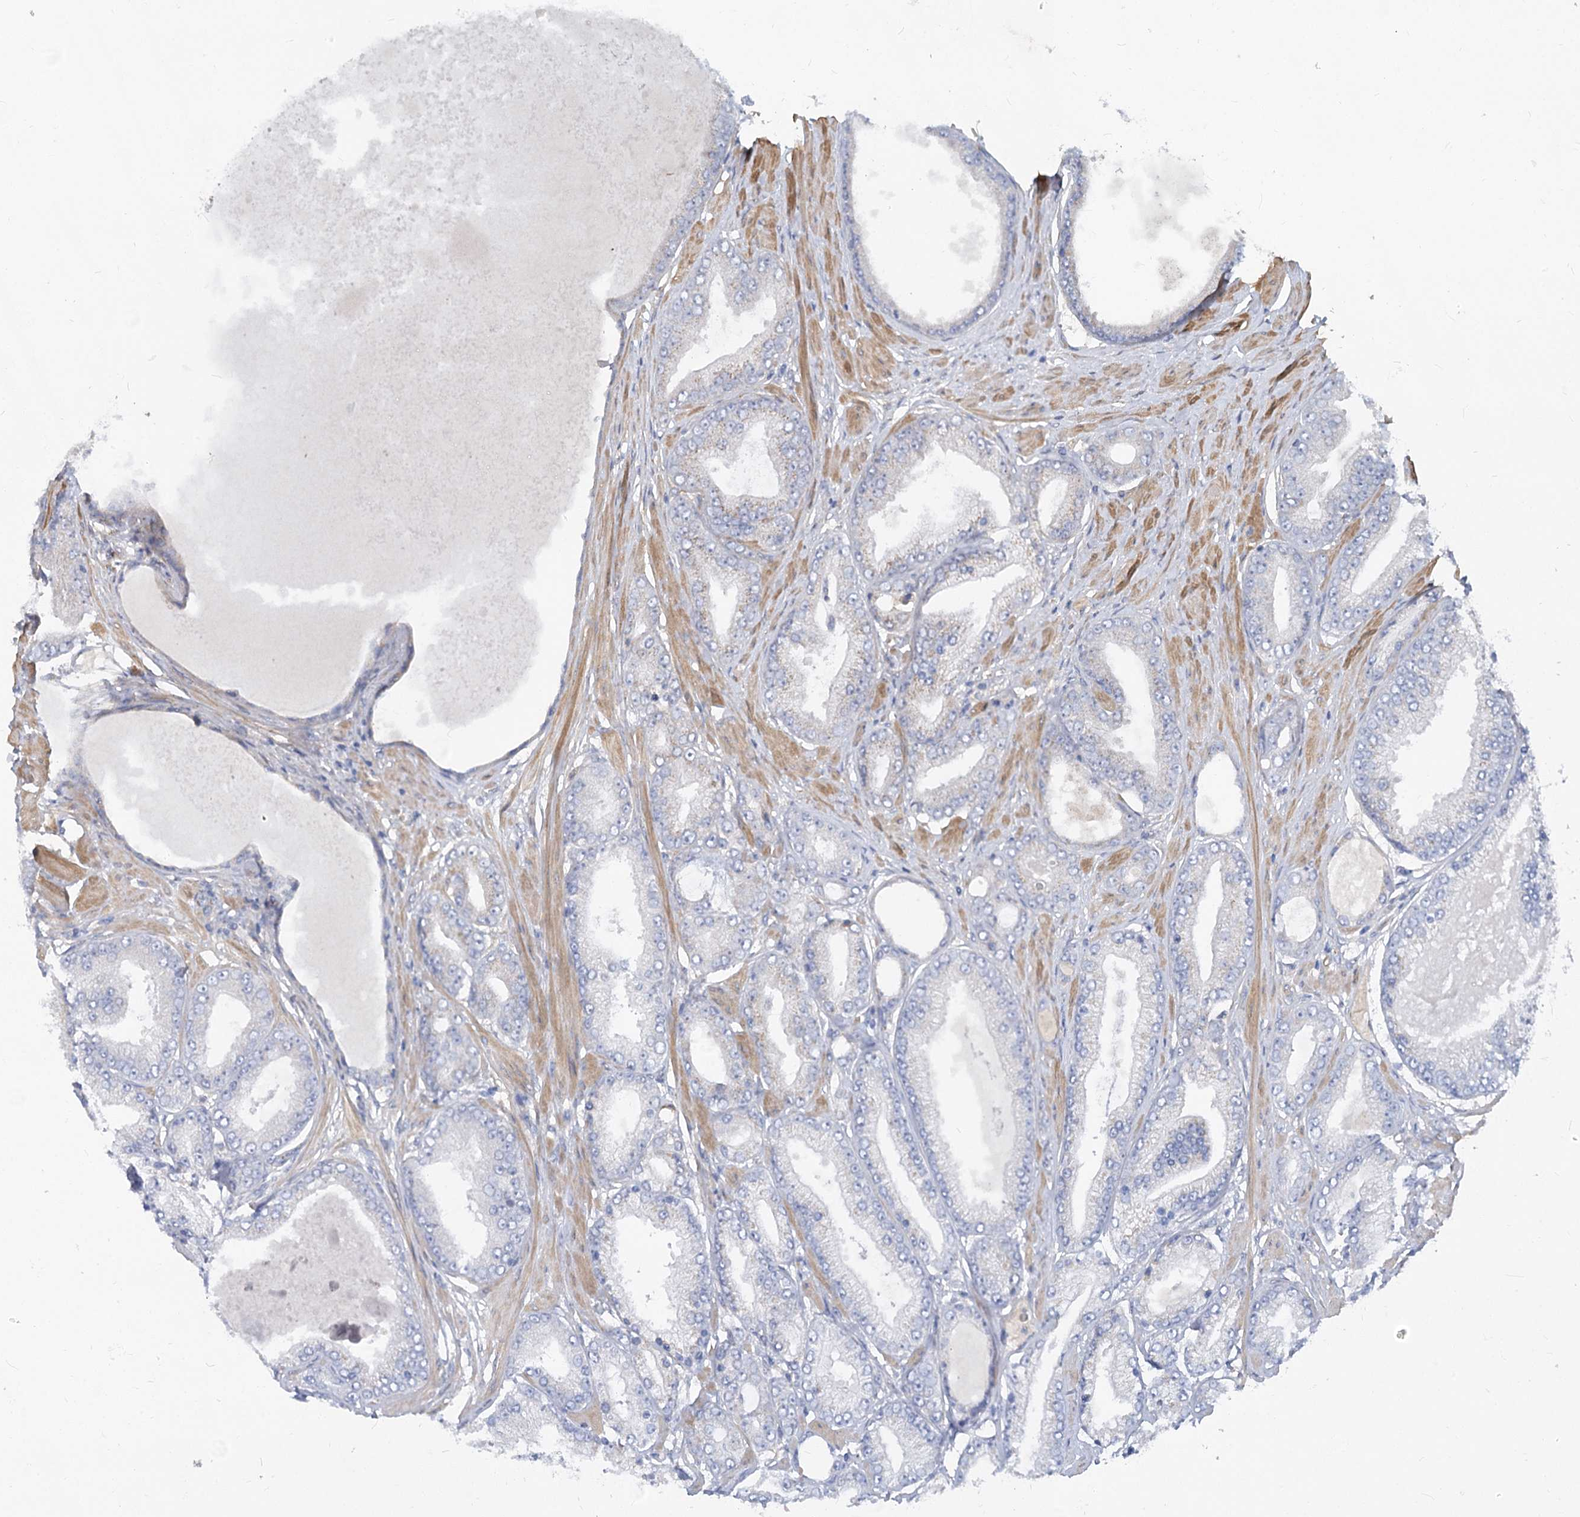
{"staining": {"intensity": "negative", "quantity": "none", "location": "none"}, "tissue": "prostate cancer", "cell_type": "Tumor cells", "image_type": "cancer", "snomed": [{"axis": "morphology", "description": "Adenocarcinoma, High grade"}, {"axis": "topography", "description": "Prostate"}], "caption": "This is an immunohistochemistry (IHC) histopathology image of prostate high-grade adenocarcinoma. There is no positivity in tumor cells.", "gene": "FGF19", "patient": {"sex": "male", "age": 59}}